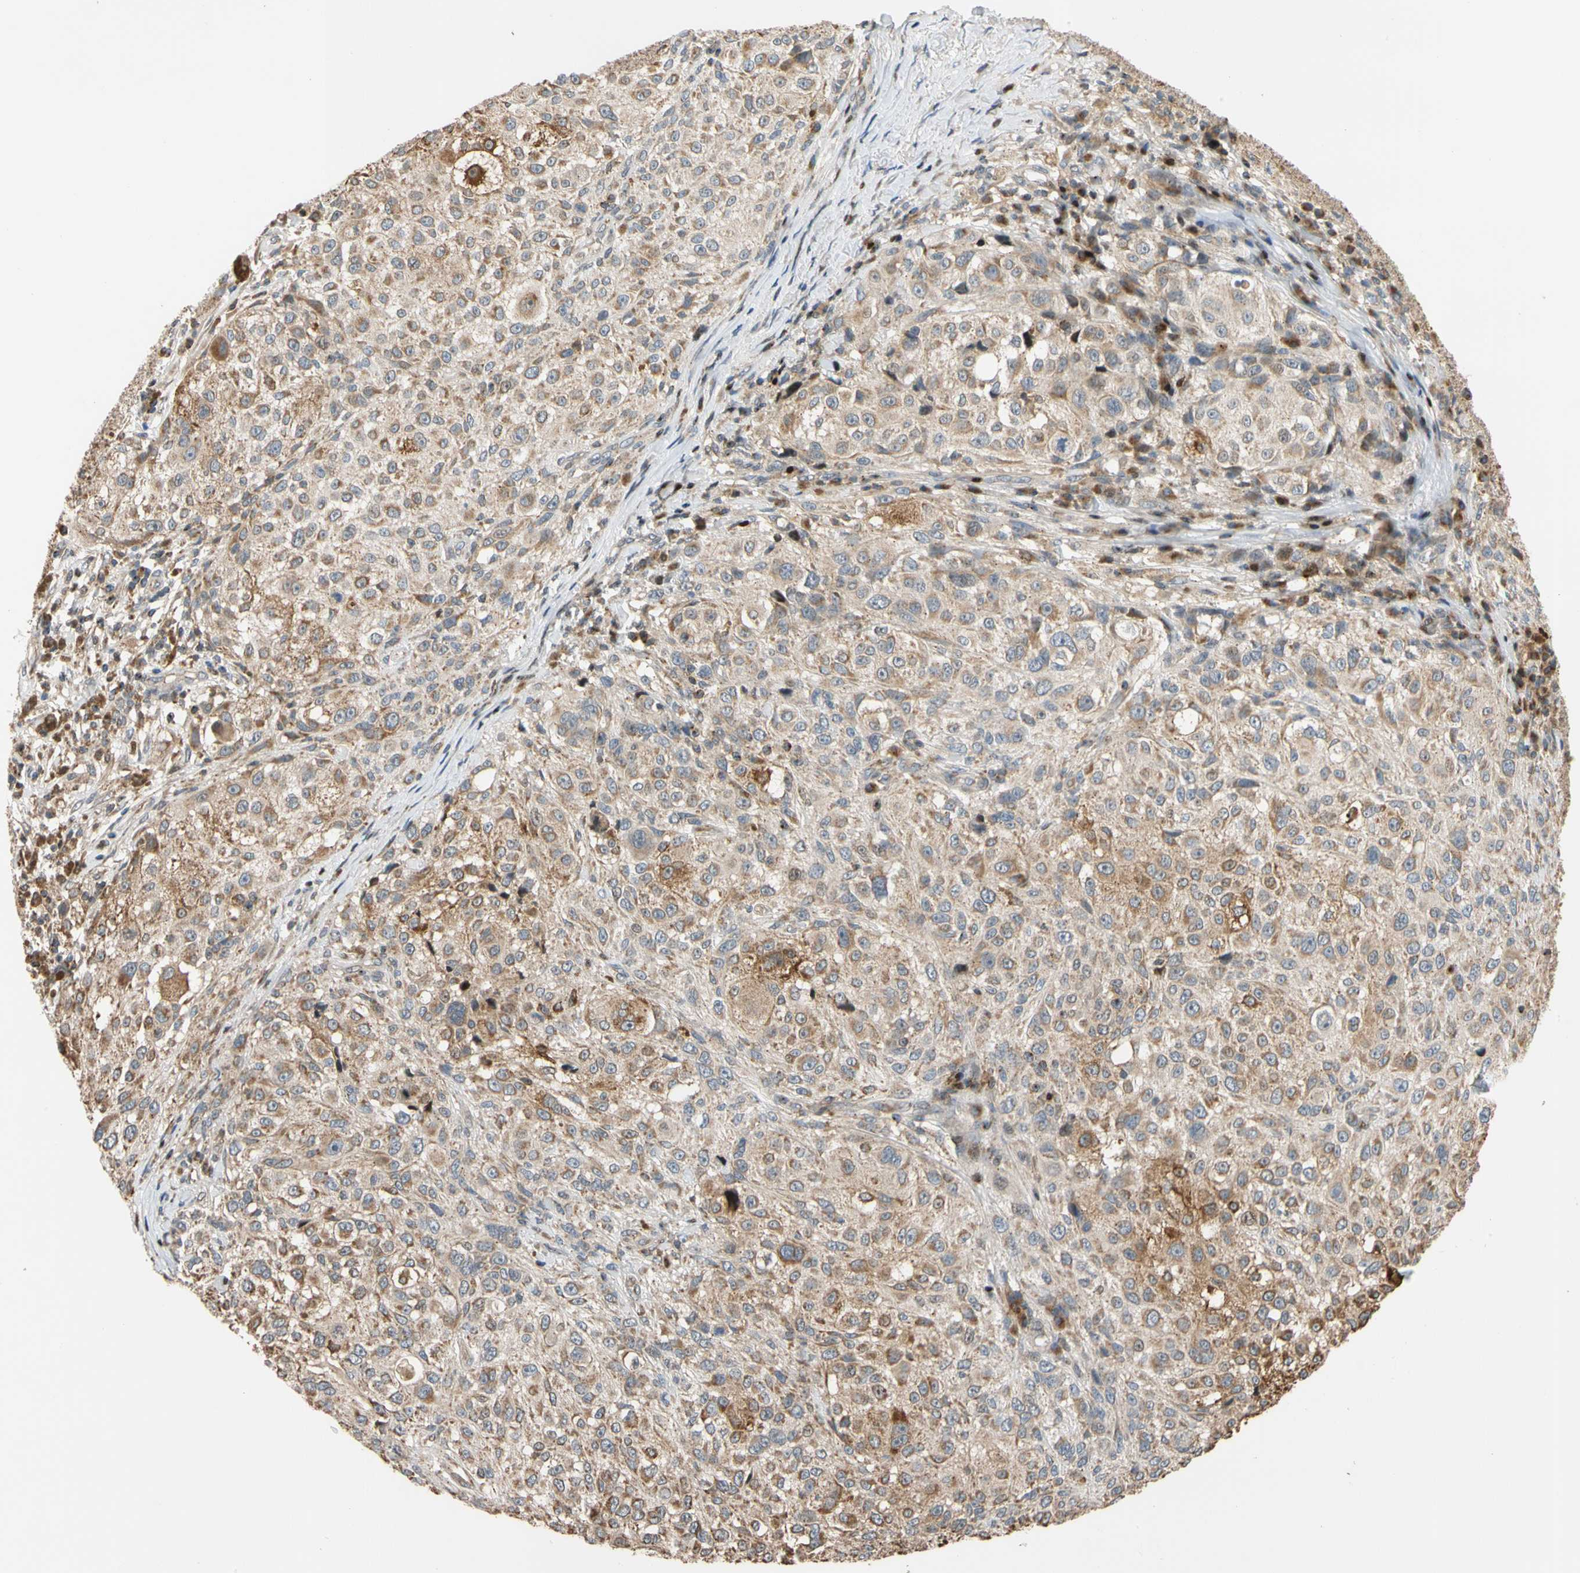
{"staining": {"intensity": "moderate", "quantity": "25%-75%", "location": "cytoplasmic/membranous"}, "tissue": "melanoma", "cell_type": "Tumor cells", "image_type": "cancer", "snomed": [{"axis": "morphology", "description": "Necrosis, NOS"}, {"axis": "morphology", "description": "Malignant melanoma, NOS"}, {"axis": "topography", "description": "Skin"}], "caption": "Malignant melanoma stained with a brown dye reveals moderate cytoplasmic/membranous positive expression in approximately 25%-75% of tumor cells.", "gene": "IP6K2", "patient": {"sex": "female", "age": 87}}